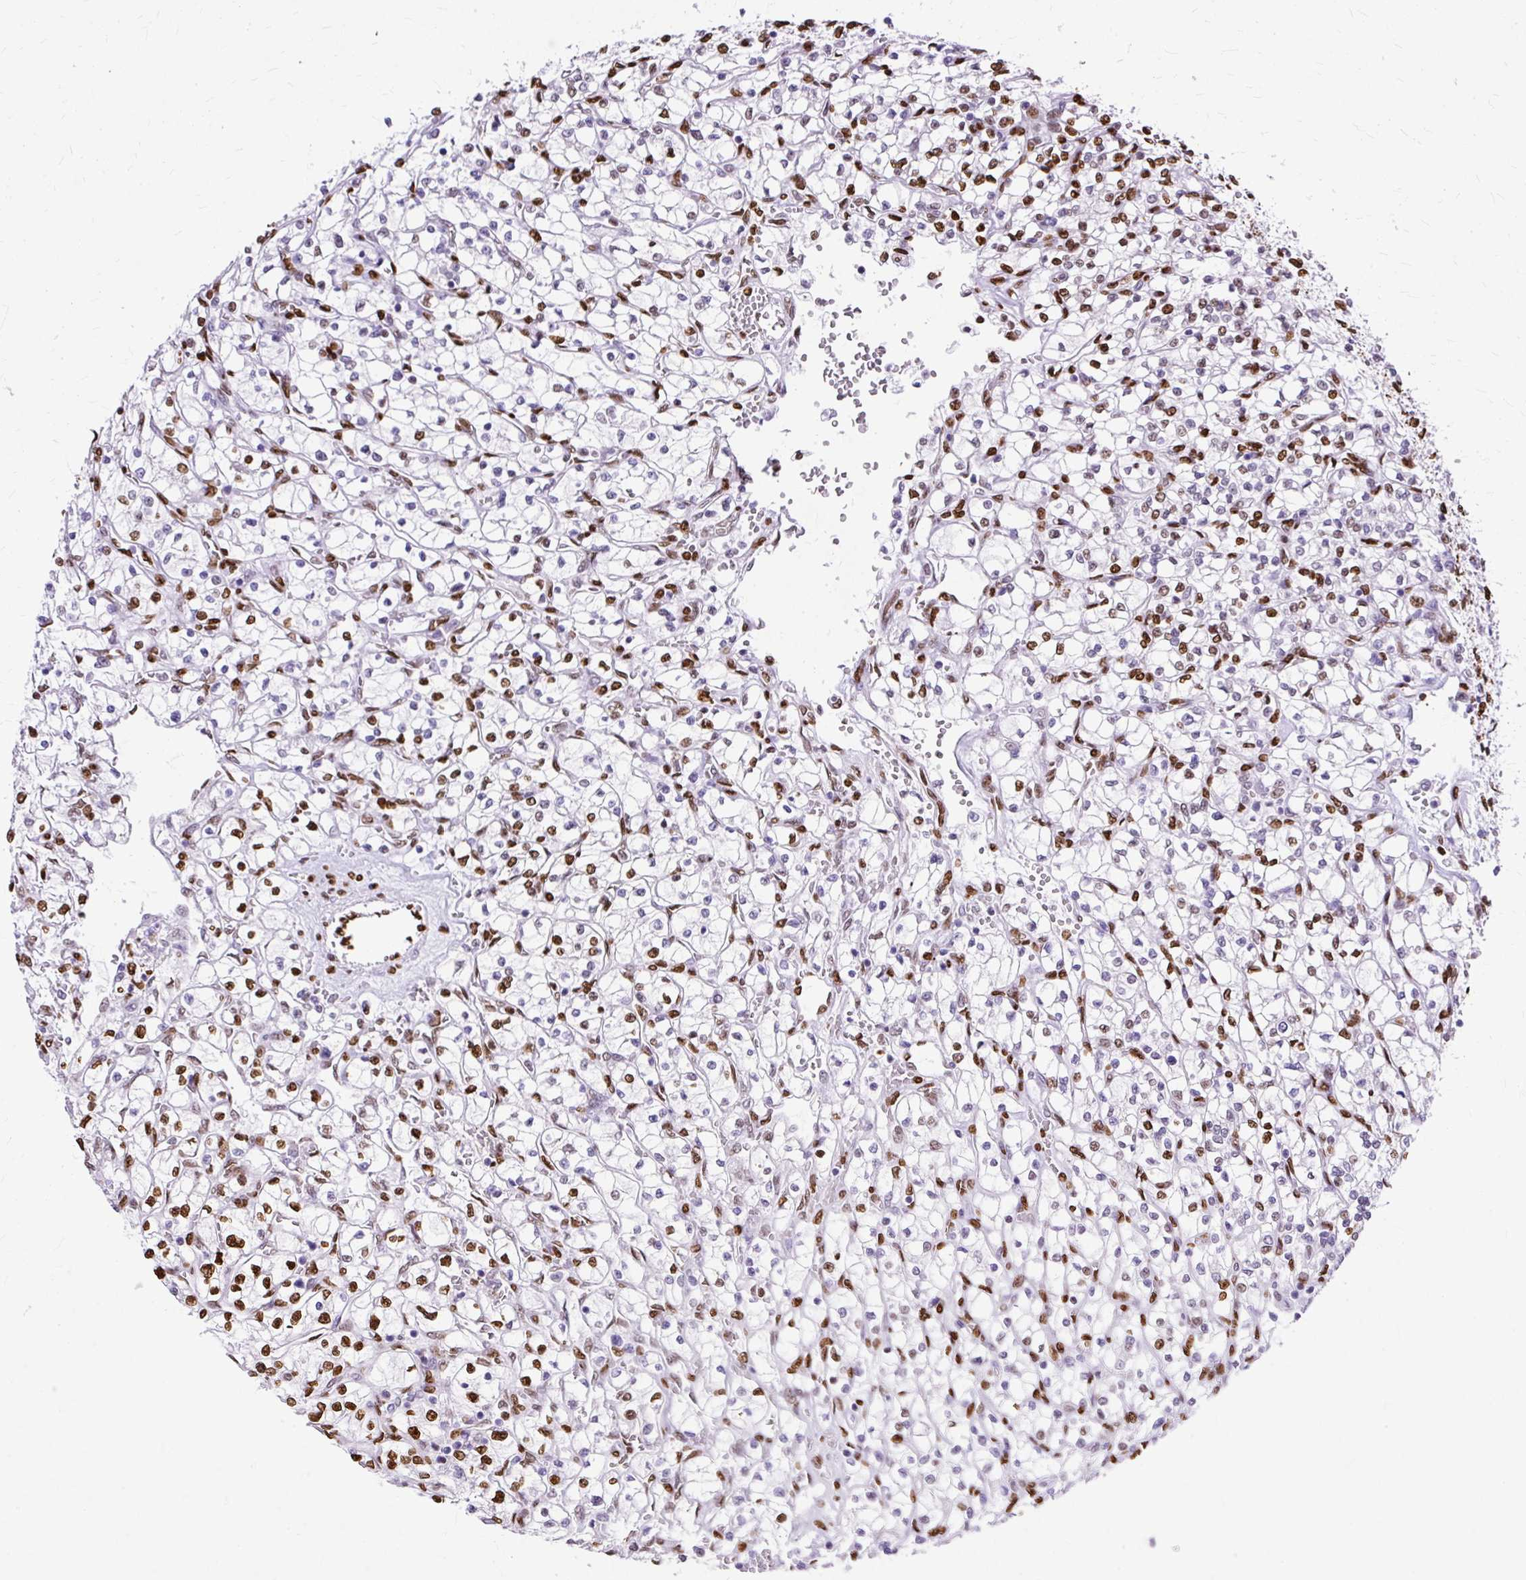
{"staining": {"intensity": "strong", "quantity": "<25%", "location": "nuclear"}, "tissue": "renal cancer", "cell_type": "Tumor cells", "image_type": "cancer", "snomed": [{"axis": "morphology", "description": "Adenocarcinoma, NOS"}, {"axis": "topography", "description": "Kidney"}], "caption": "Human renal cancer stained for a protein (brown) exhibits strong nuclear positive expression in approximately <25% of tumor cells.", "gene": "TMEM184C", "patient": {"sex": "female", "age": 64}}